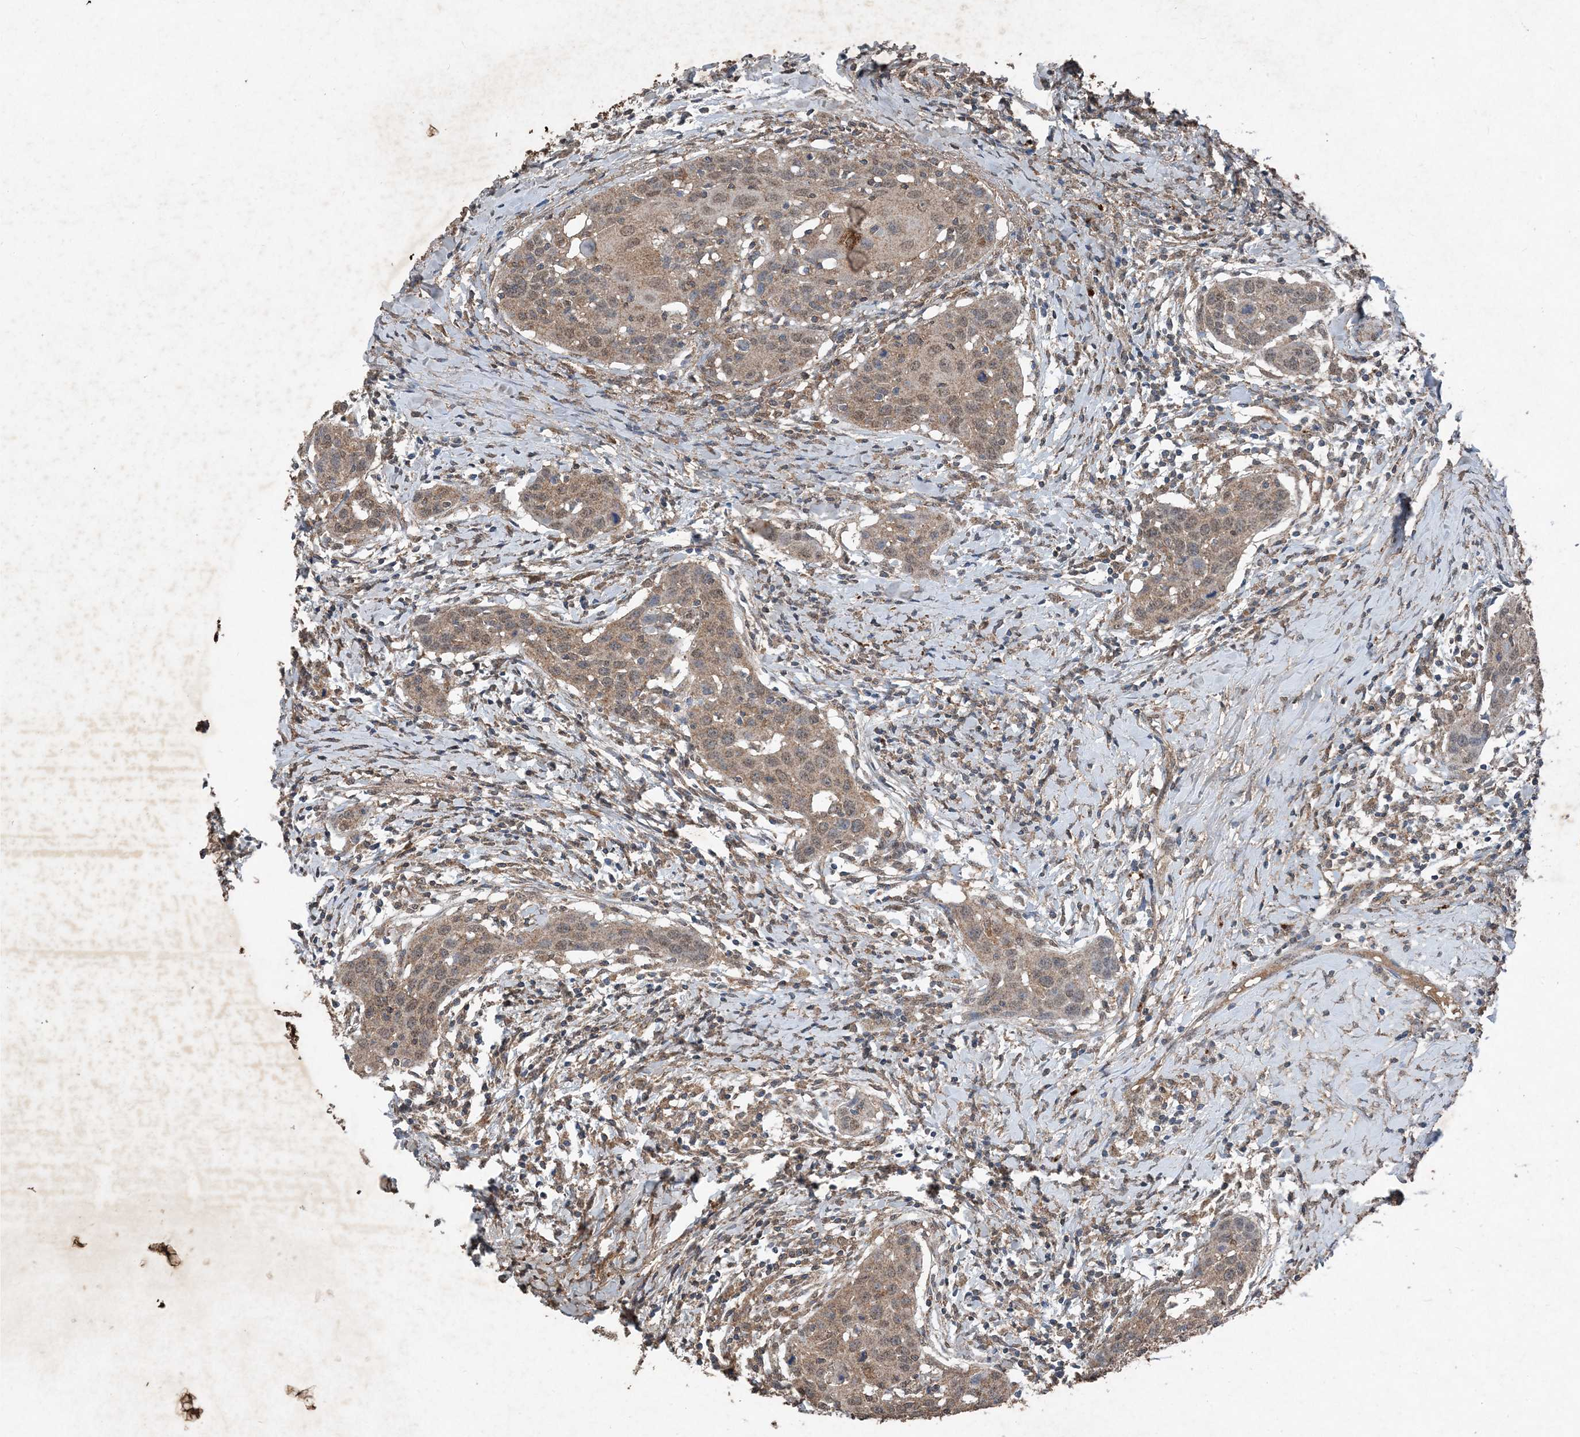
{"staining": {"intensity": "weak", "quantity": ">75%", "location": "cytoplasmic/membranous,nuclear"}, "tissue": "head and neck cancer", "cell_type": "Tumor cells", "image_type": "cancer", "snomed": [{"axis": "morphology", "description": "Squamous cell carcinoma, NOS"}, {"axis": "topography", "description": "Oral tissue"}, {"axis": "topography", "description": "Head-Neck"}], "caption": "DAB immunohistochemical staining of head and neck squamous cell carcinoma exhibits weak cytoplasmic/membranous and nuclear protein staining in about >75% of tumor cells.", "gene": "FCN3", "patient": {"sex": "female", "age": 50}}